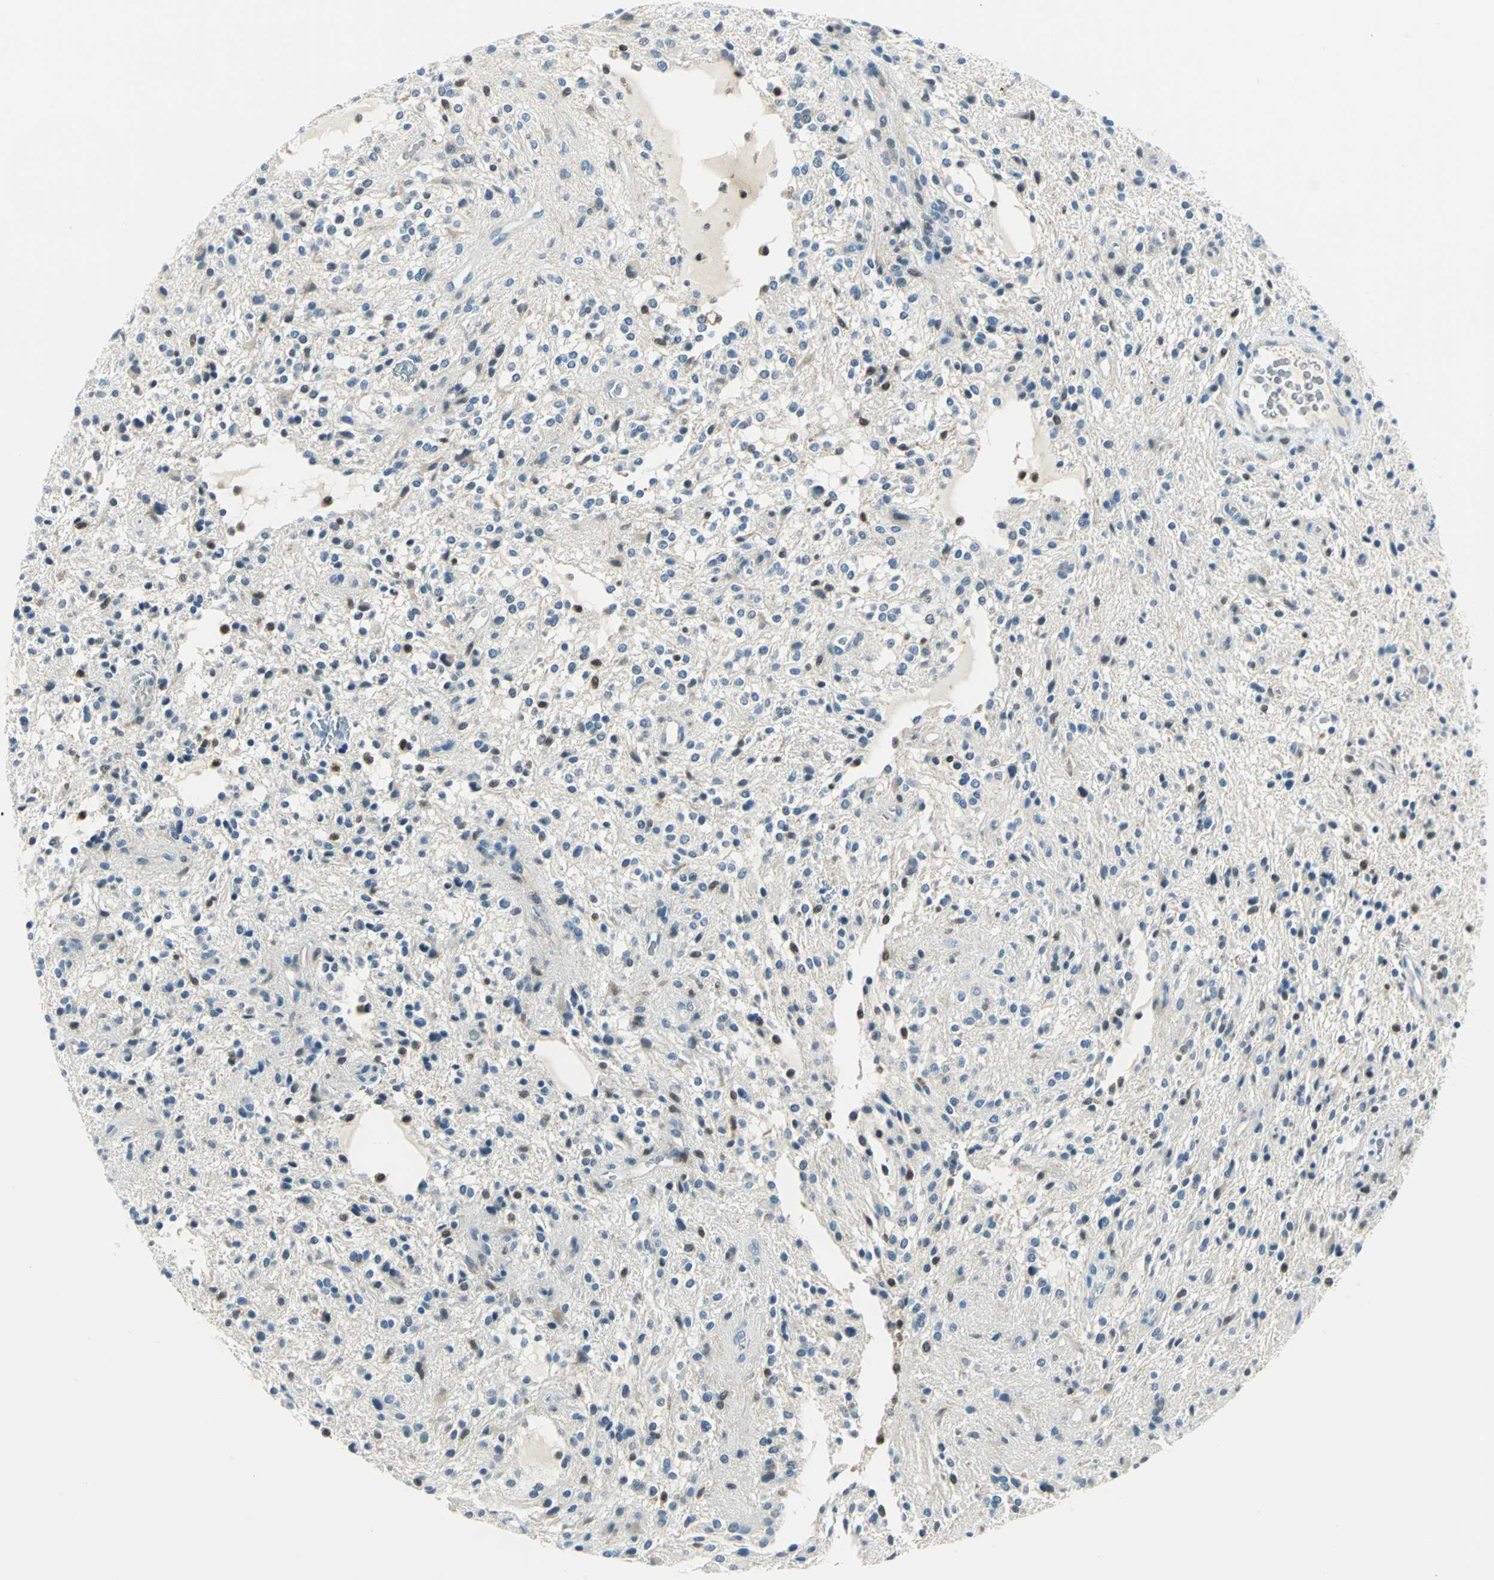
{"staining": {"intensity": "moderate", "quantity": "<25%", "location": "nuclear"}, "tissue": "glioma", "cell_type": "Tumor cells", "image_type": "cancer", "snomed": [{"axis": "morphology", "description": "Glioma, malignant, NOS"}, {"axis": "topography", "description": "Cerebellum"}], "caption": "Immunohistochemistry staining of malignant glioma, which reveals low levels of moderate nuclear positivity in about <25% of tumor cells indicating moderate nuclear protein staining. The staining was performed using DAB (3,3'-diaminobenzidine) (brown) for protein detection and nuclei were counterstained in hematoxylin (blue).", "gene": "AKR1A1", "patient": {"sex": "female", "age": 10}}